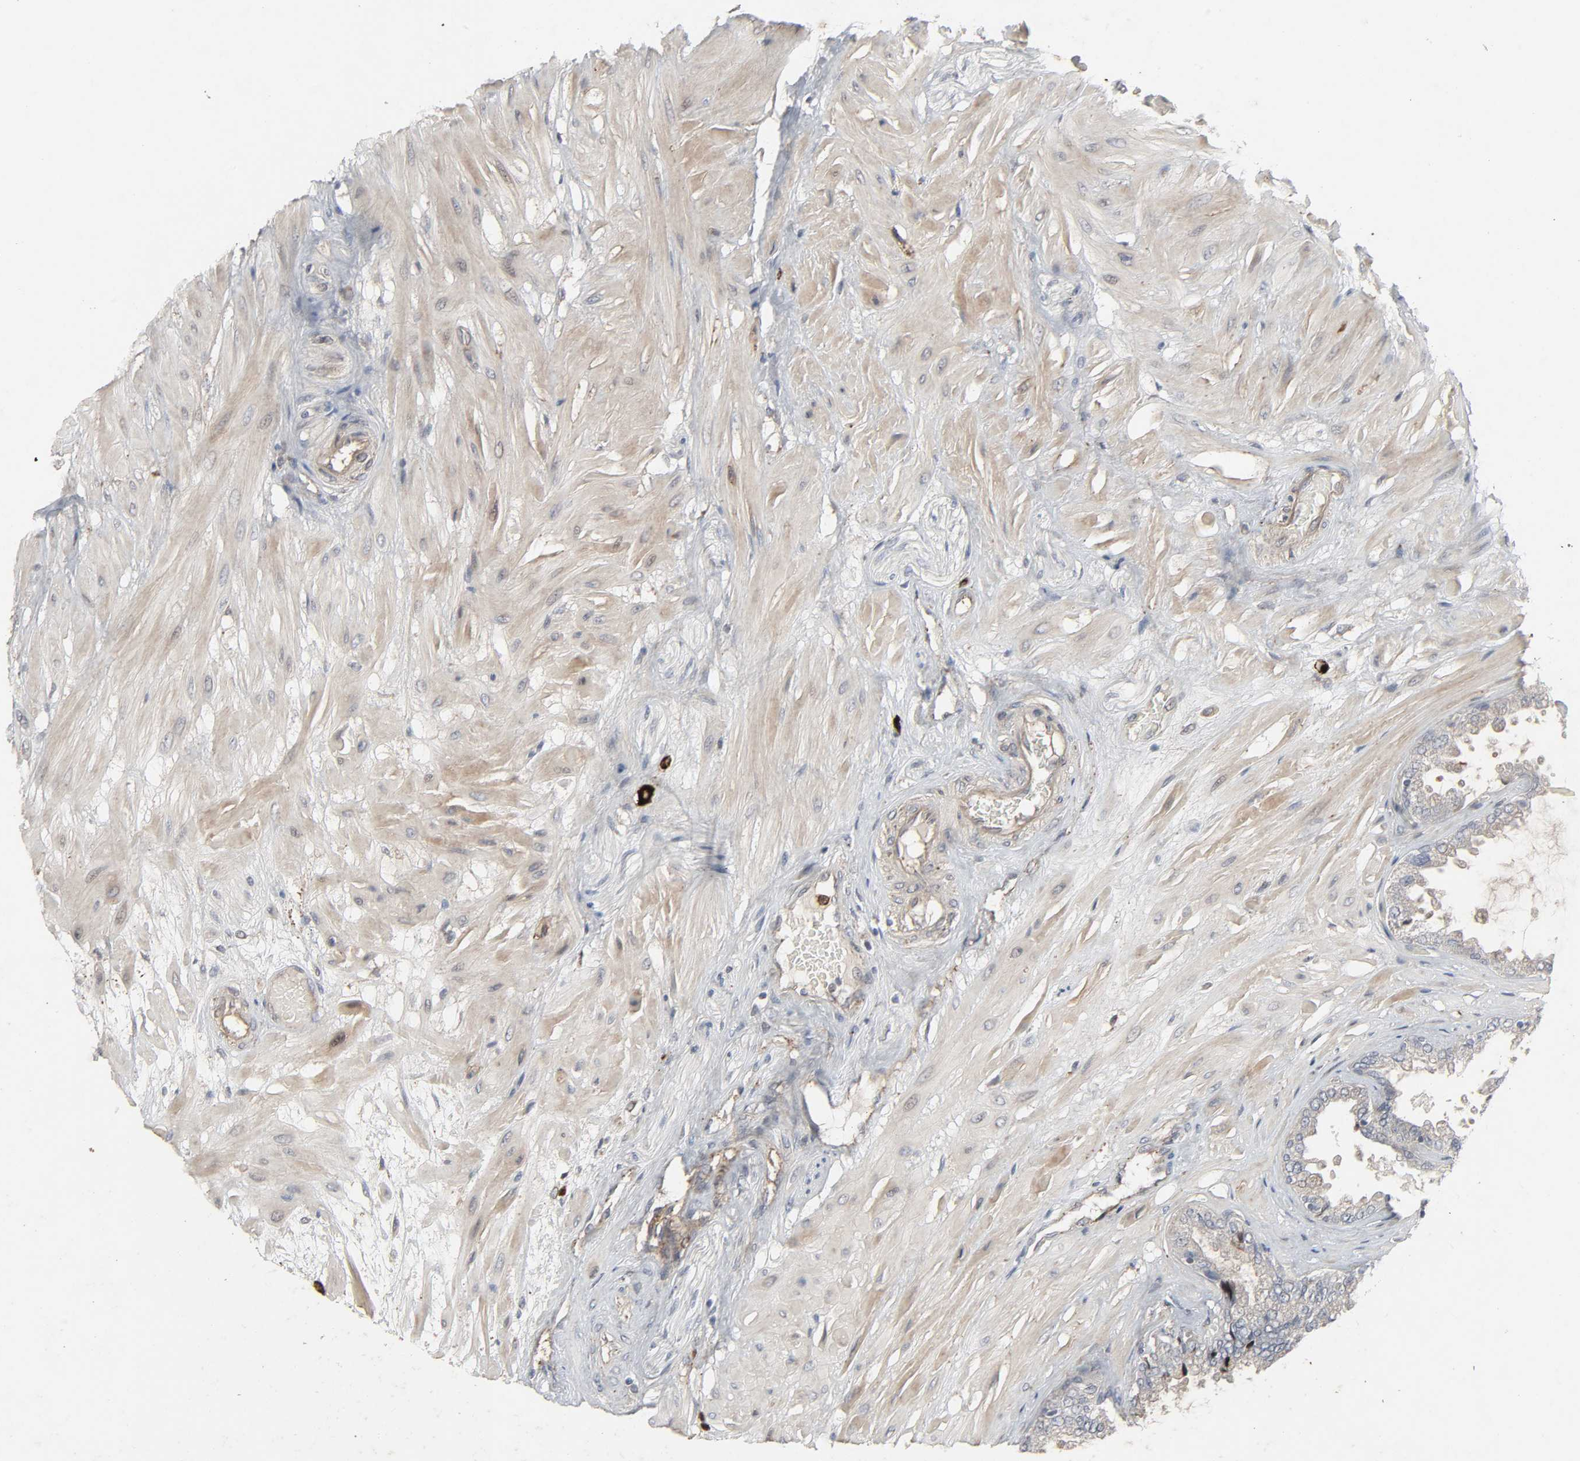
{"staining": {"intensity": "weak", "quantity": "25%-75%", "location": "cytoplasmic/membranous"}, "tissue": "seminal vesicle", "cell_type": "Glandular cells", "image_type": "normal", "snomed": [{"axis": "morphology", "description": "Normal tissue, NOS"}, {"axis": "topography", "description": "Seminal veicle"}], "caption": "The photomicrograph displays a brown stain indicating the presence of a protein in the cytoplasmic/membranous of glandular cells in seminal vesicle.", "gene": "ADCY4", "patient": {"sex": "male", "age": 46}}